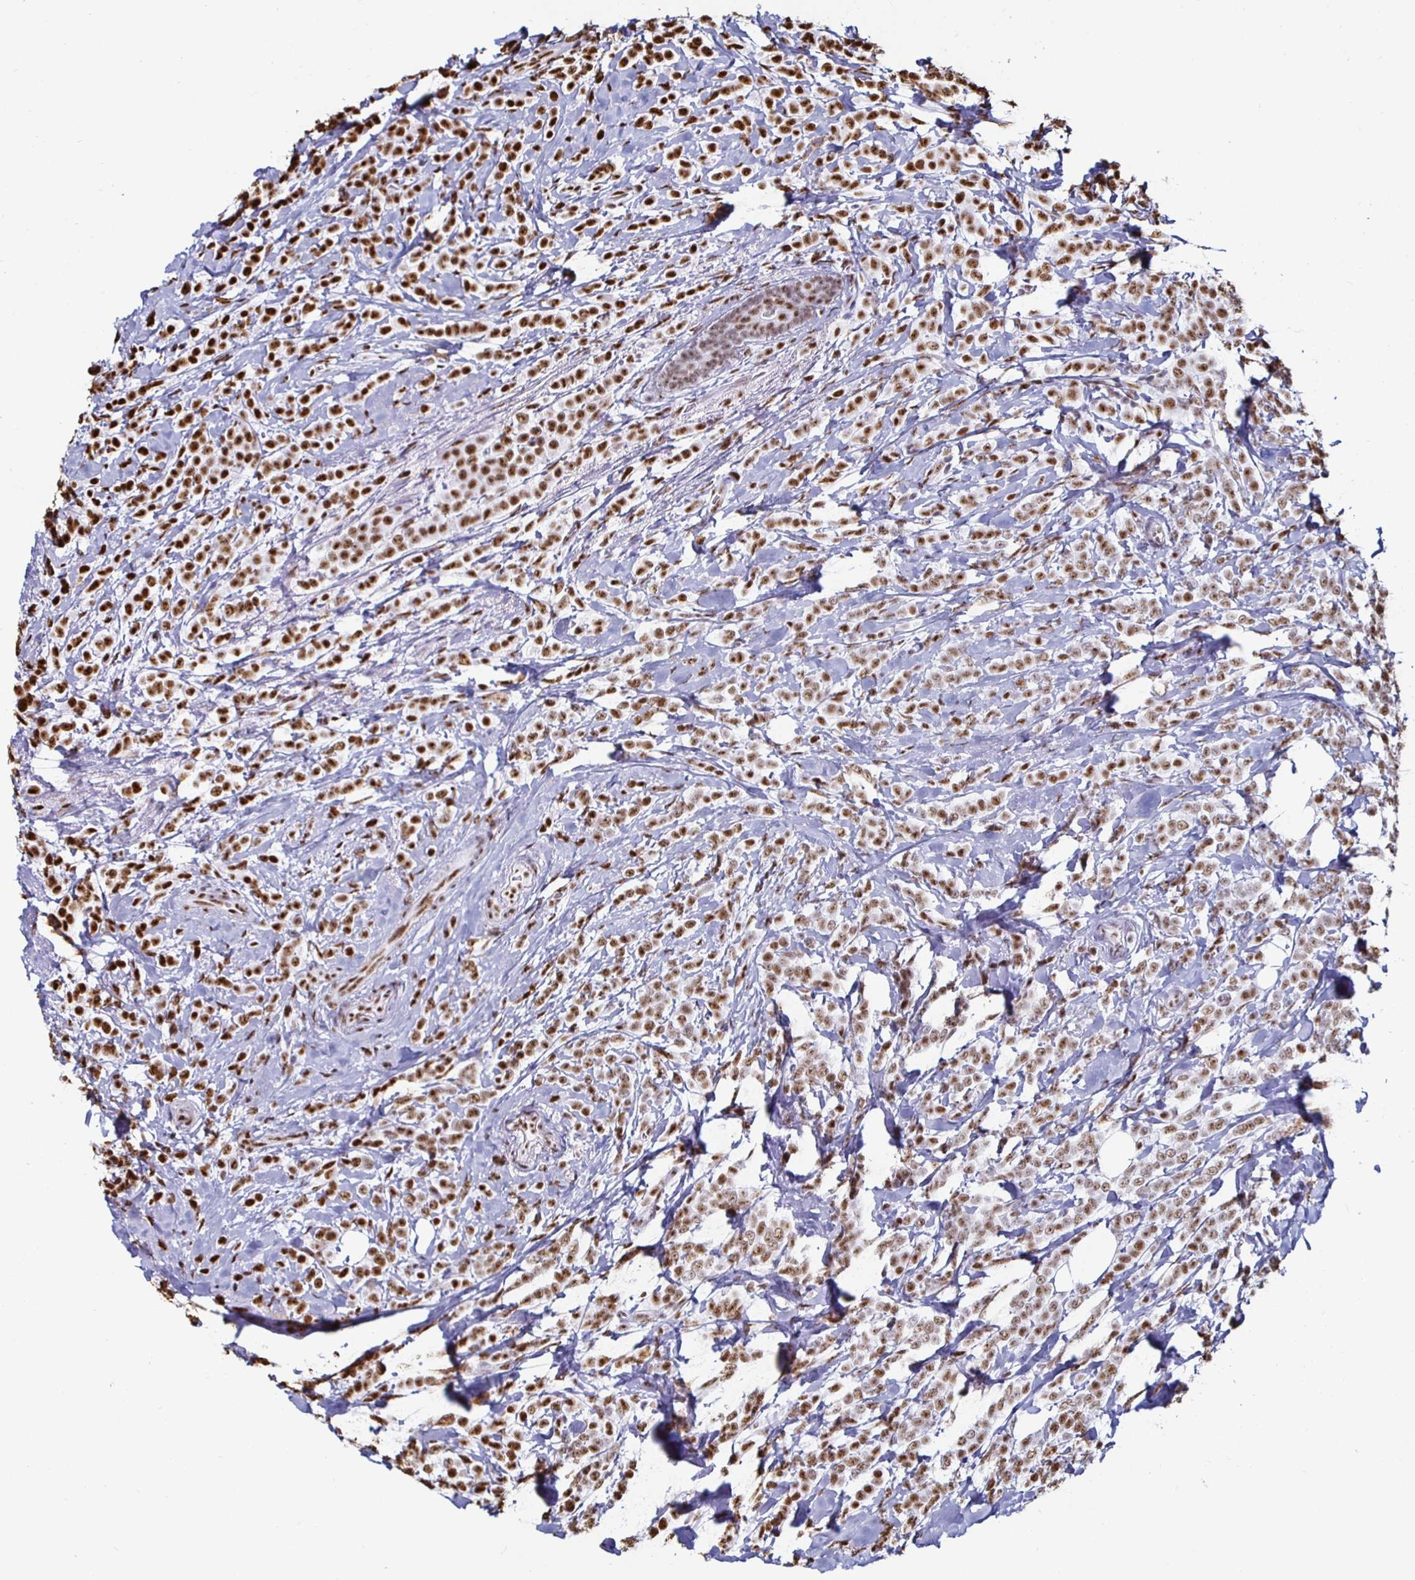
{"staining": {"intensity": "strong", "quantity": ">75%", "location": "nuclear"}, "tissue": "breast cancer", "cell_type": "Tumor cells", "image_type": "cancer", "snomed": [{"axis": "morphology", "description": "Lobular carcinoma"}, {"axis": "topography", "description": "Breast"}], "caption": "The immunohistochemical stain shows strong nuclear positivity in tumor cells of lobular carcinoma (breast) tissue.", "gene": "DDX39B", "patient": {"sex": "female", "age": 49}}